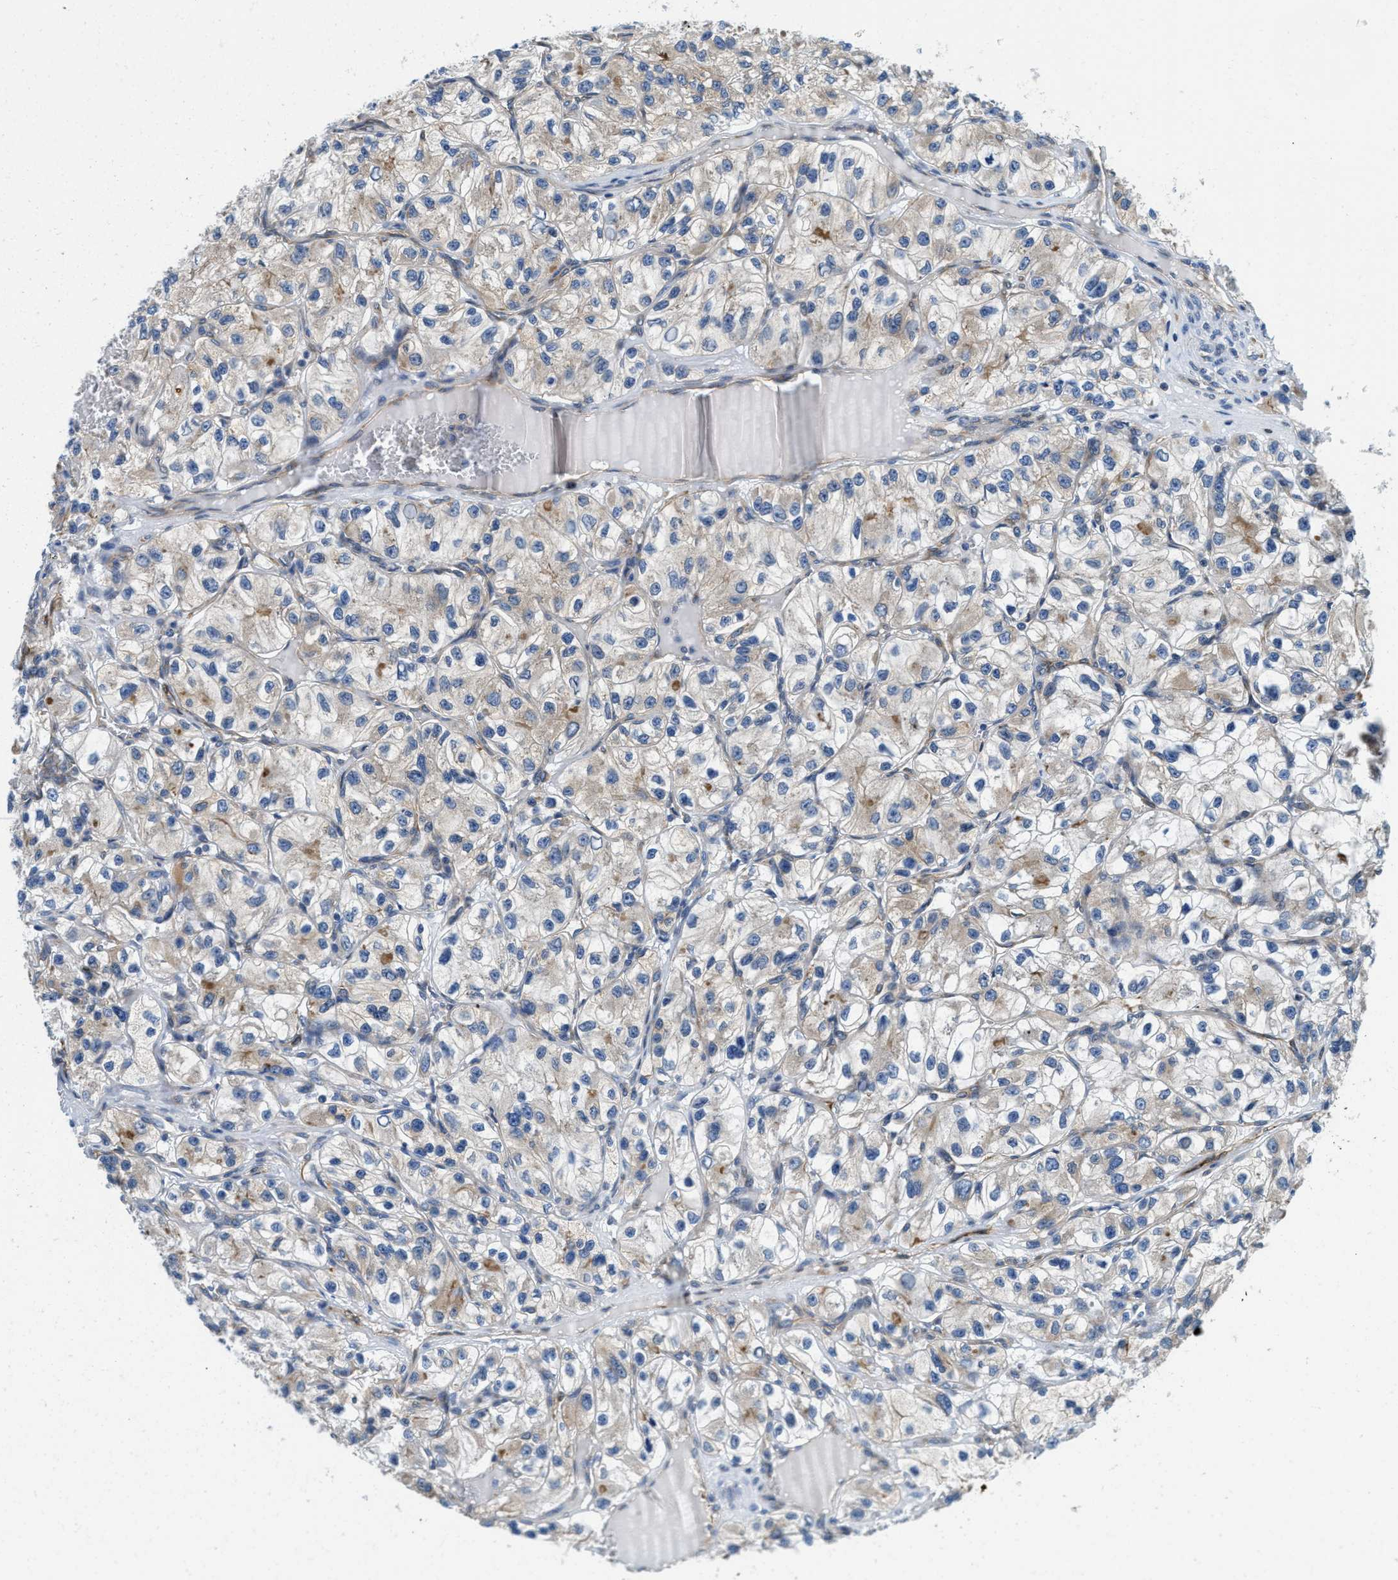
{"staining": {"intensity": "weak", "quantity": "<25%", "location": "cytoplasmic/membranous"}, "tissue": "renal cancer", "cell_type": "Tumor cells", "image_type": "cancer", "snomed": [{"axis": "morphology", "description": "Adenocarcinoma, NOS"}, {"axis": "topography", "description": "Kidney"}], "caption": "Histopathology image shows no protein positivity in tumor cells of renal cancer tissue.", "gene": "HSD17B12", "patient": {"sex": "female", "age": 57}}